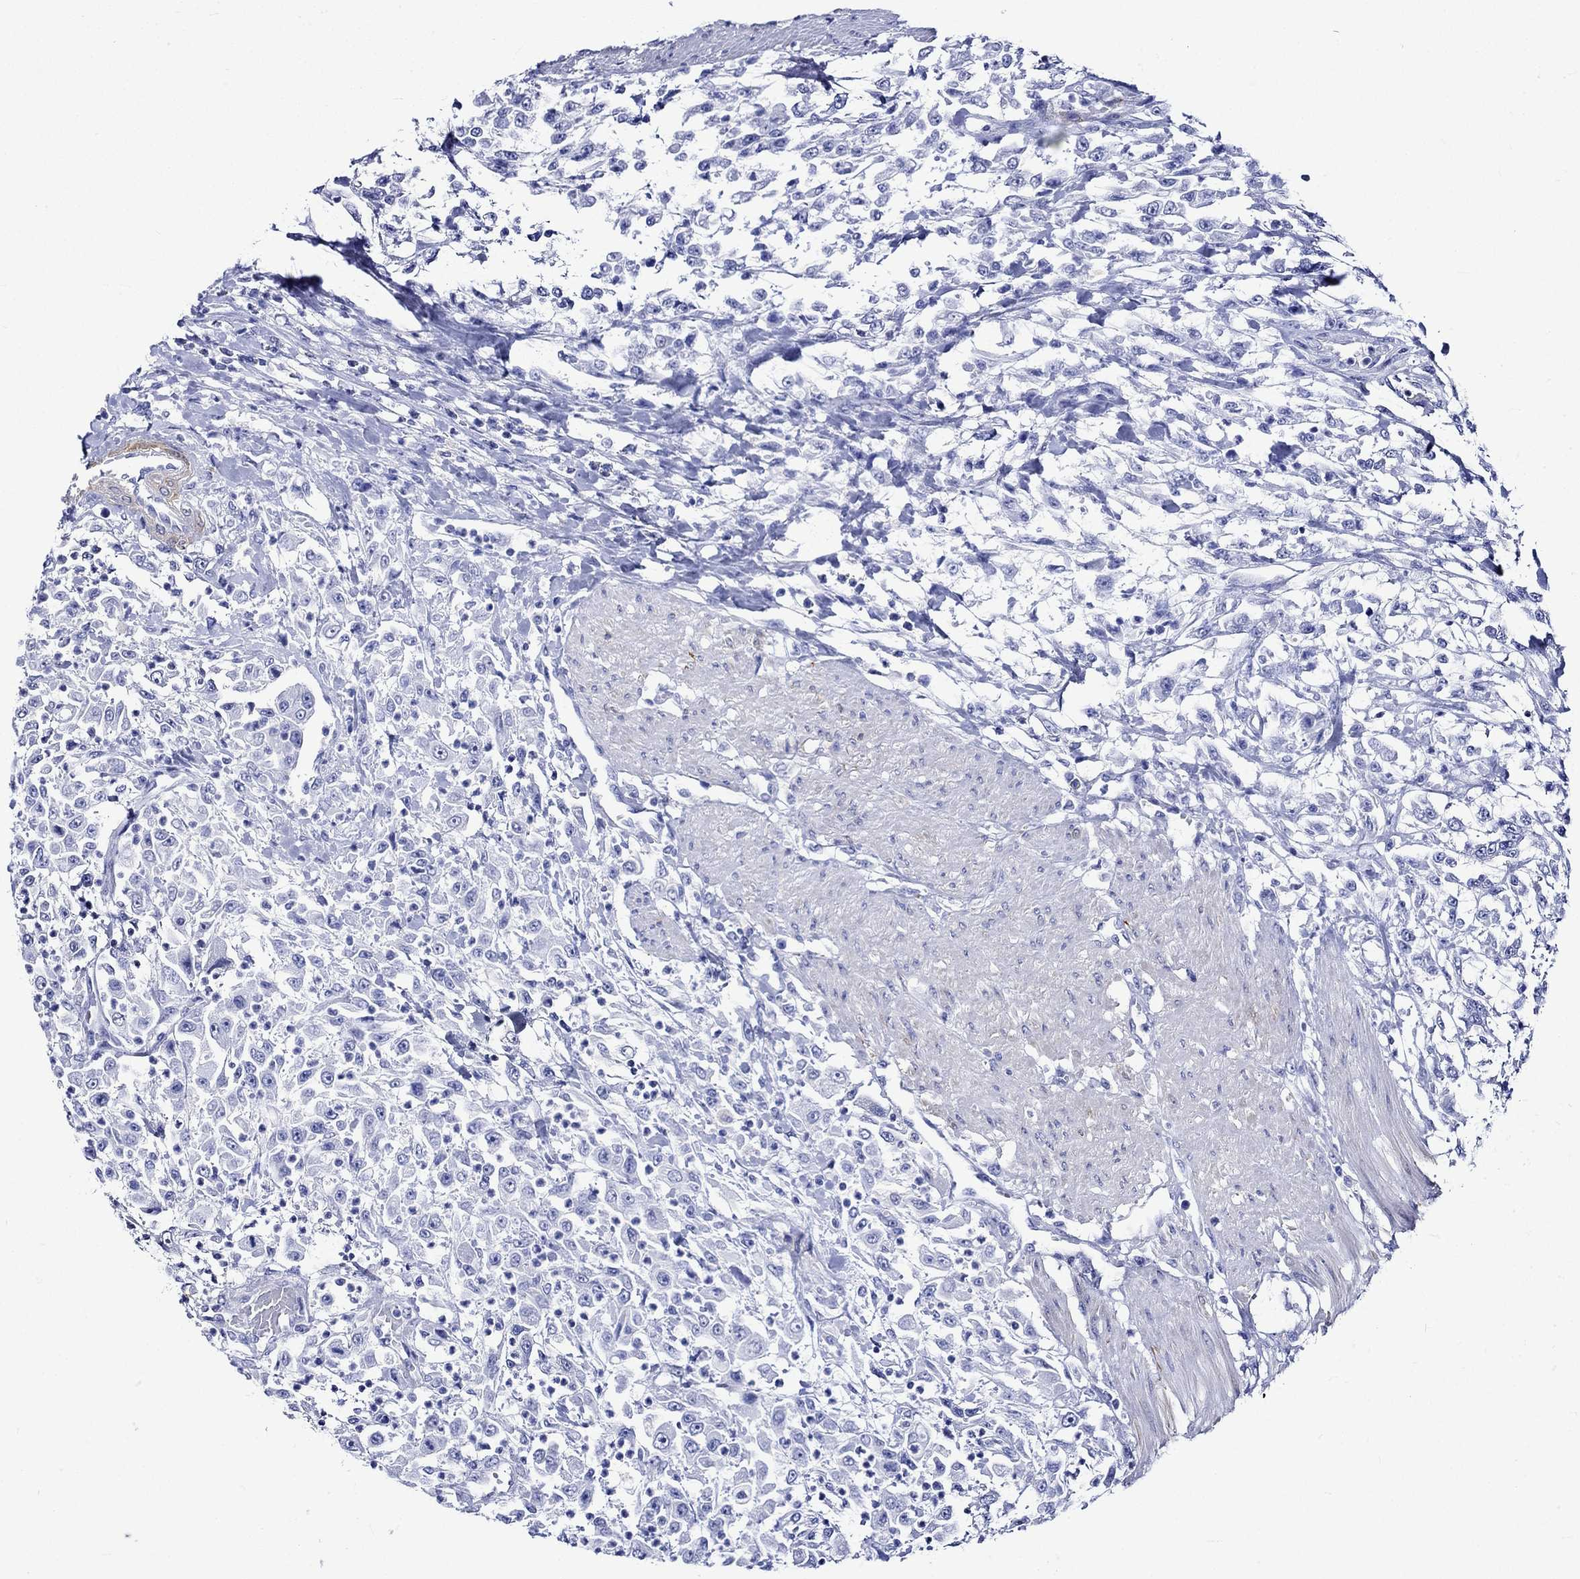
{"staining": {"intensity": "negative", "quantity": "none", "location": "none"}, "tissue": "urothelial cancer", "cell_type": "Tumor cells", "image_type": "cancer", "snomed": [{"axis": "morphology", "description": "Urothelial carcinoma, High grade"}, {"axis": "topography", "description": "Urinary bladder"}], "caption": "Tumor cells are negative for brown protein staining in urothelial cancer.", "gene": "CRYAB", "patient": {"sex": "male", "age": 46}}